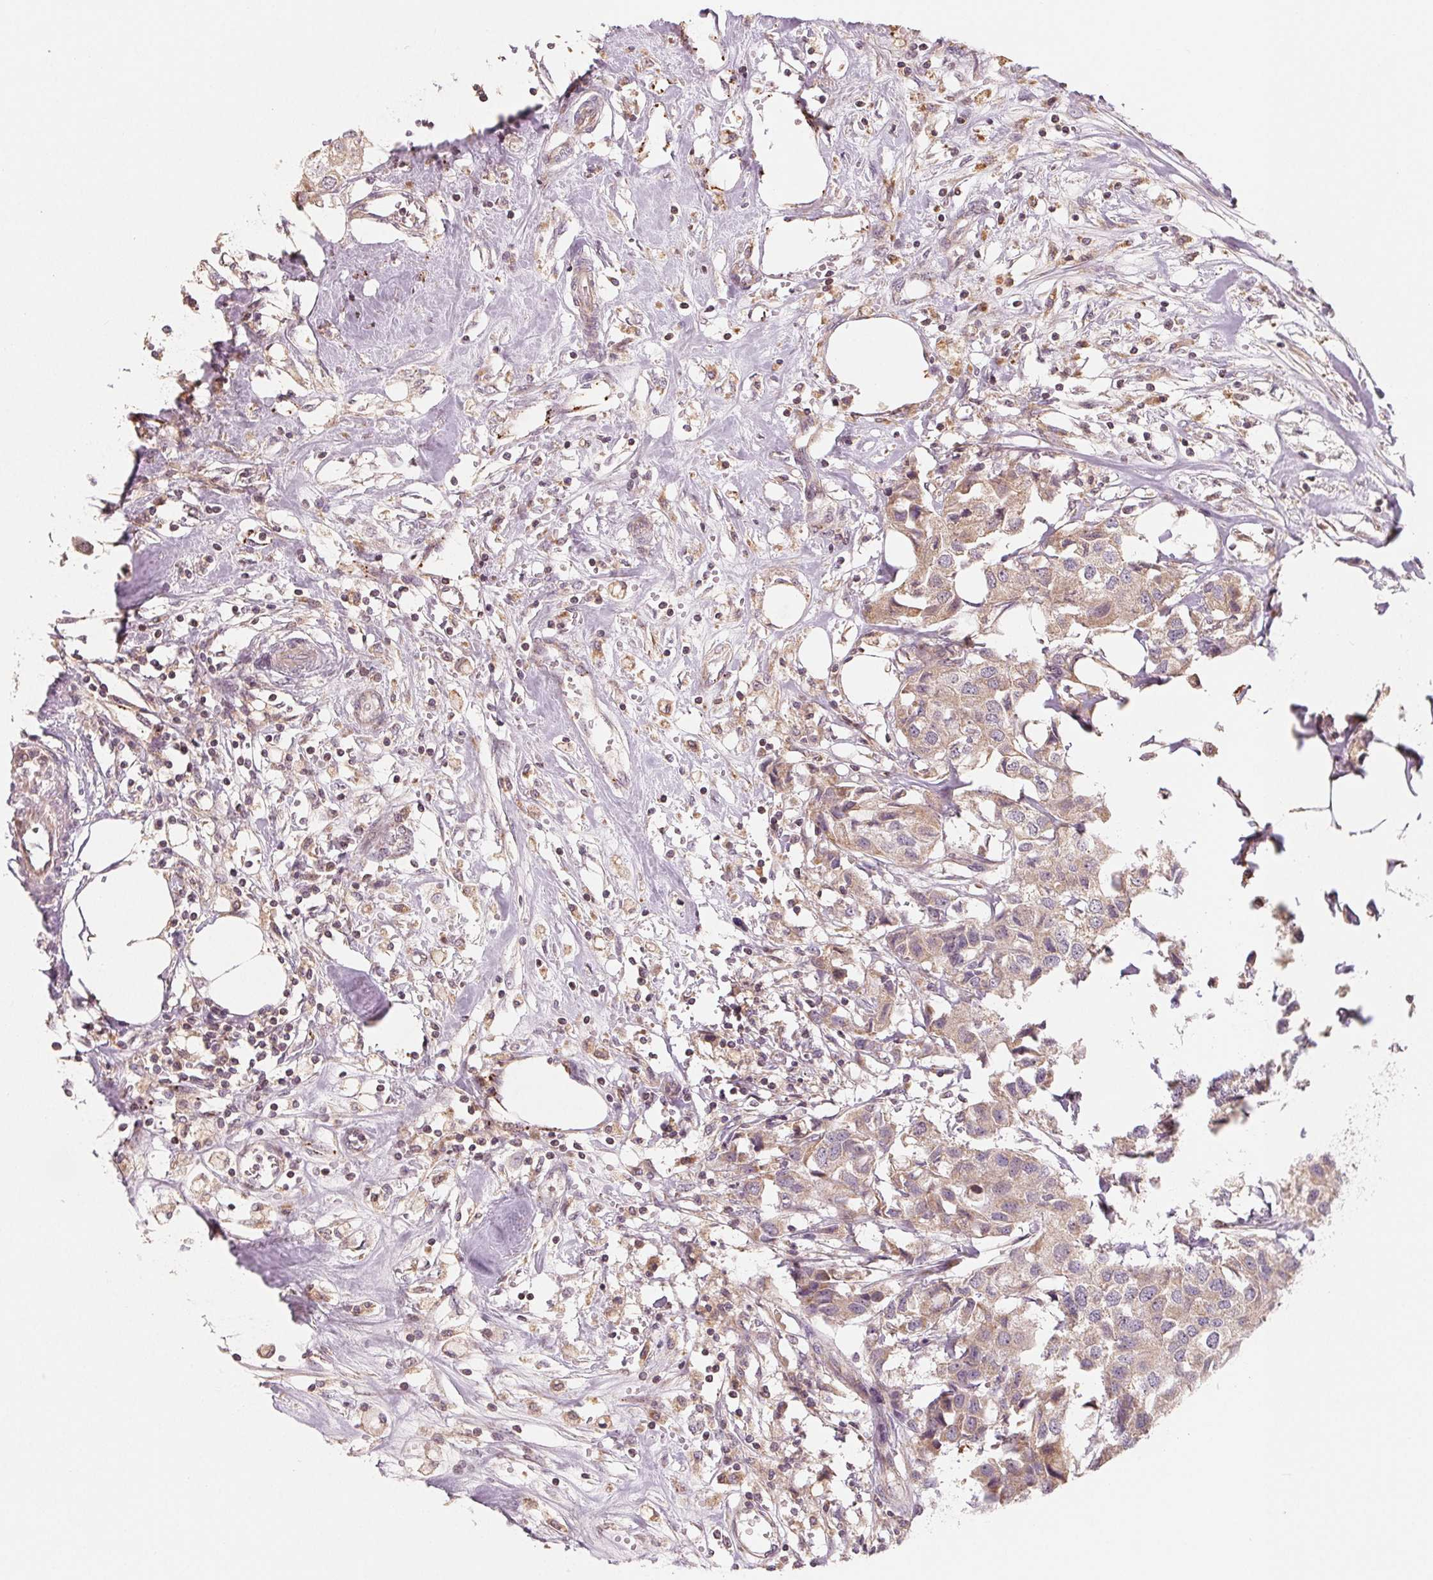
{"staining": {"intensity": "weak", "quantity": ">75%", "location": "cytoplasmic/membranous"}, "tissue": "breast cancer", "cell_type": "Tumor cells", "image_type": "cancer", "snomed": [{"axis": "morphology", "description": "Duct carcinoma"}, {"axis": "topography", "description": "Breast"}], "caption": "Human breast cancer stained with a protein marker displays weak staining in tumor cells.", "gene": "AQP8", "patient": {"sex": "female", "age": 80}}